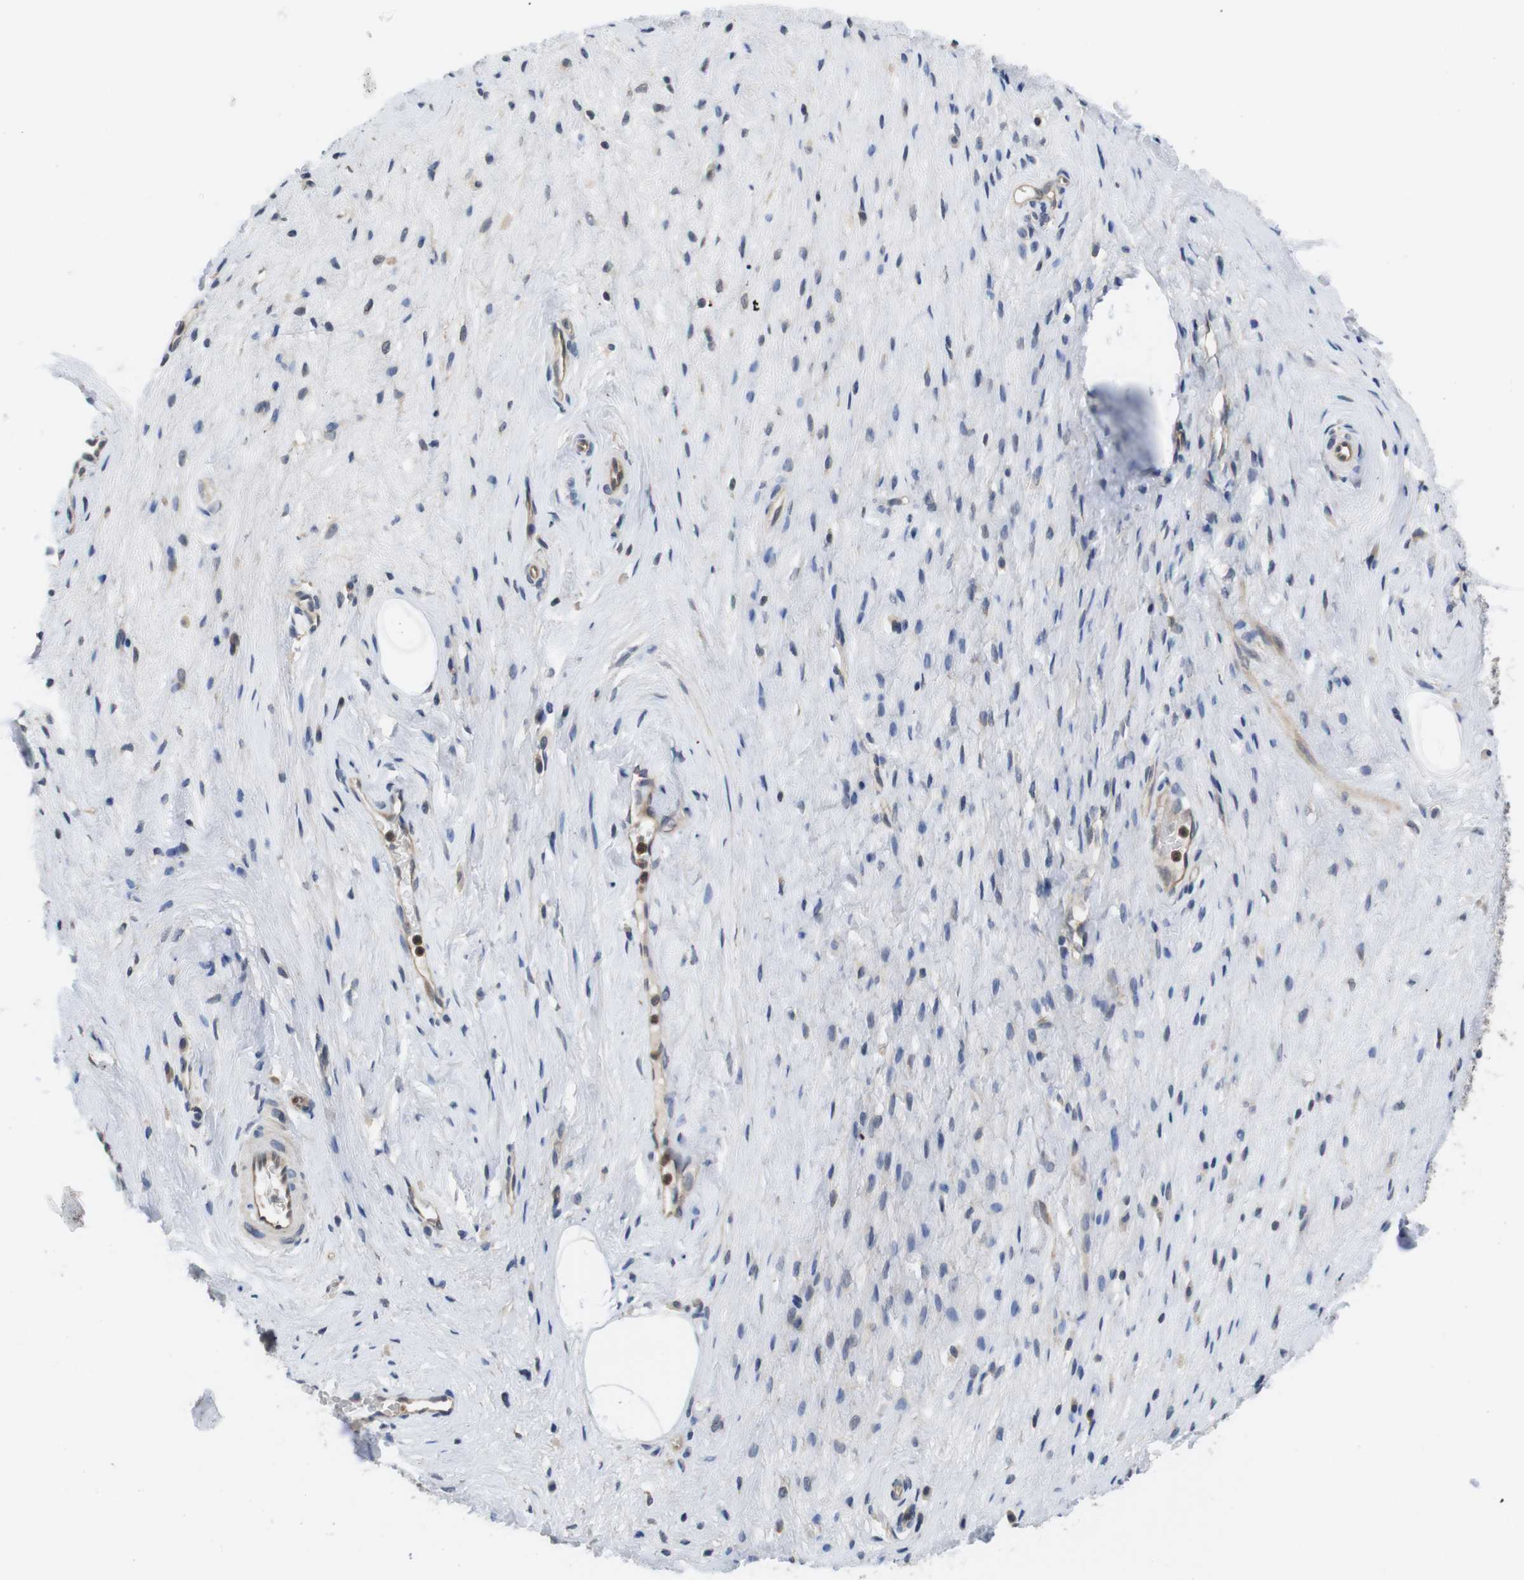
{"staining": {"intensity": "negative", "quantity": "none", "location": "none"}, "tissue": "cervical cancer", "cell_type": "Tumor cells", "image_type": "cancer", "snomed": [{"axis": "morphology", "description": "Squamous cell carcinoma, NOS"}, {"axis": "topography", "description": "Cervix"}], "caption": "Tumor cells show no significant expression in cervical cancer (squamous cell carcinoma).", "gene": "FADD", "patient": {"sex": "female", "age": 51}}